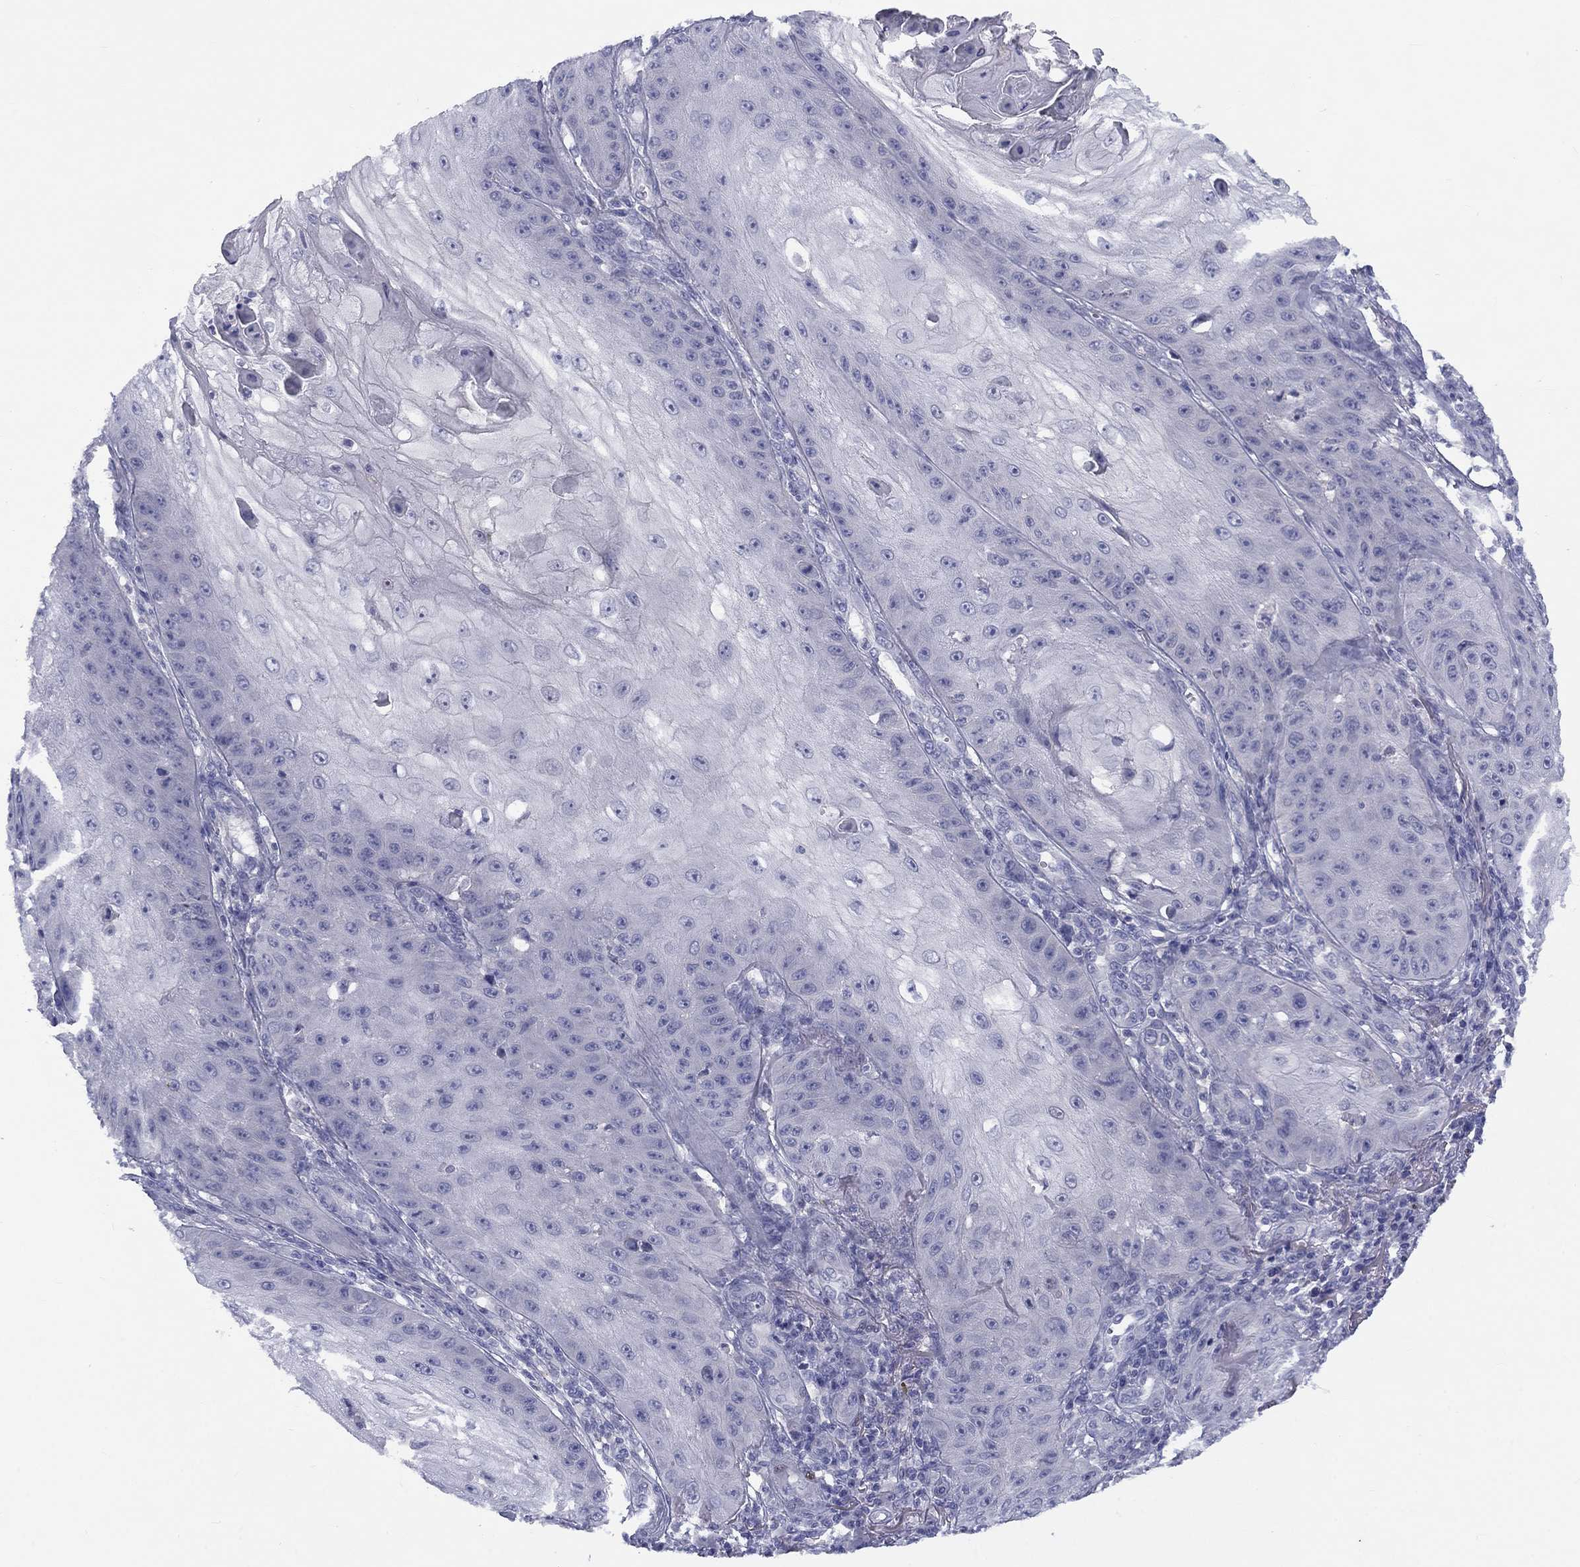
{"staining": {"intensity": "negative", "quantity": "none", "location": "none"}, "tissue": "skin cancer", "cell_type": "Tumor cells", "image_type": "cancer", "snomed": [{"axis": "morphology", "description": "Squamous cell carcinoma, NOS"}, {"axis": "topography", "description": "Skin"}], "caption": "Protein analysis of skin squamous cell carcinoma demonstrates no significant positivity in tumor cells.", "gene": "CACNA1A", "patient": {"sex": "male", "age": 70}}